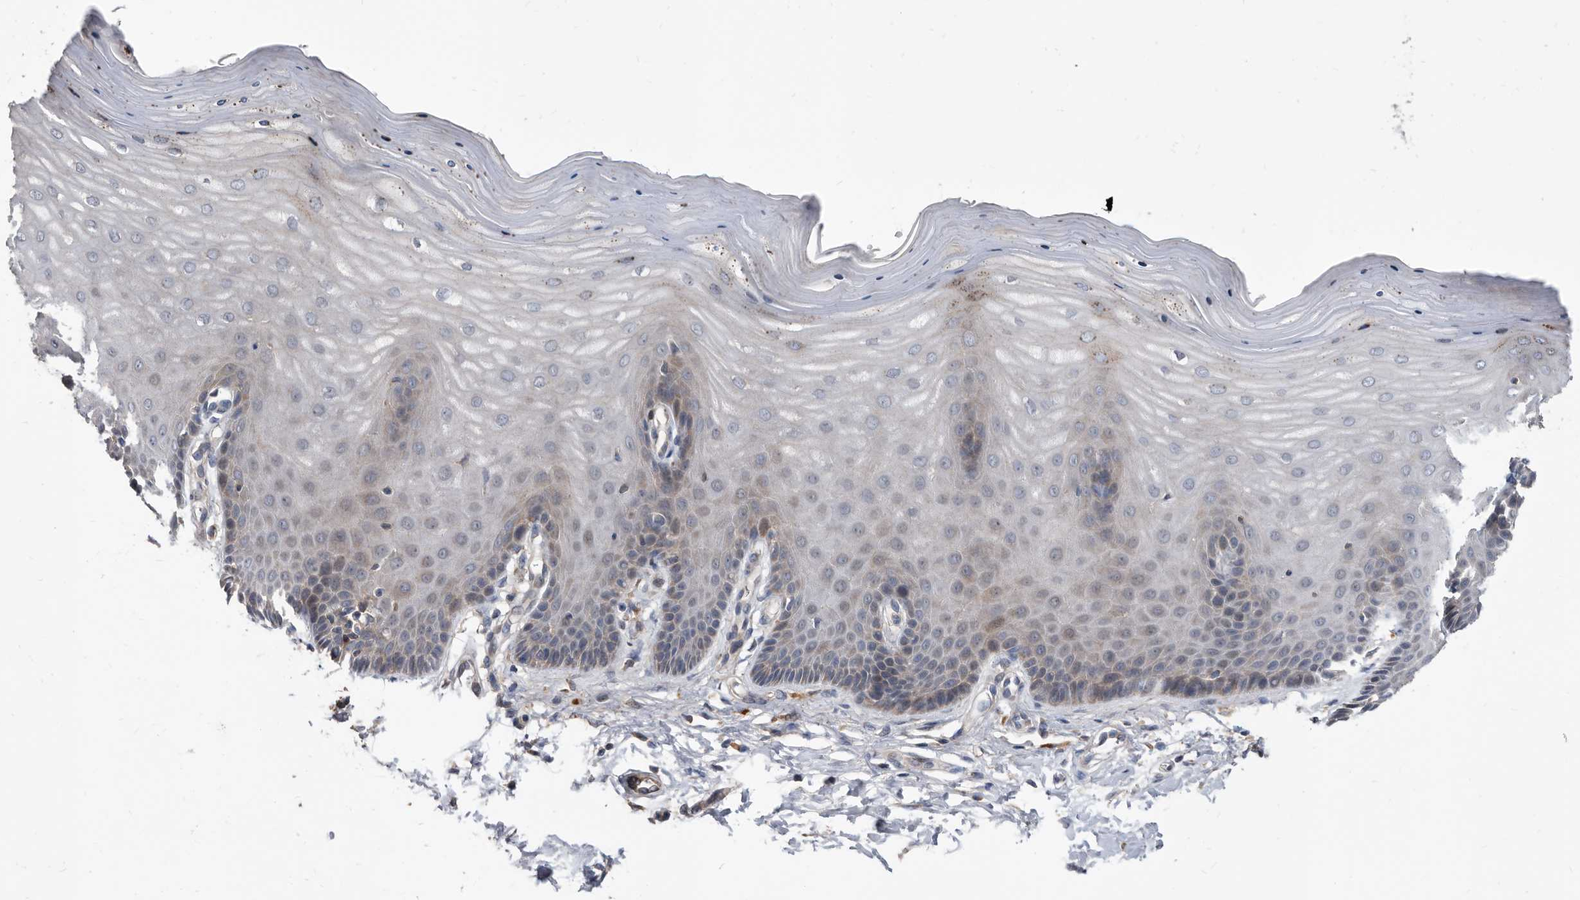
{"staining": {"intensity": "weak", "quantity": ">75%", "location": "cytoplasmic/membranous"}, "tissue": "cervix", "cell_type": "Glandular cells", "image_type": "normal", "snomed": [{"axis": "morphology", "description": "Normal tissue, NOS"}, {"axis": "topography", "description": "Cervix"}], "caption": "This photomicrograph displays immunohistochemistry staining of normal cervix, with low weak cytoplasmic/membranous expression in about >75% of glandular cells.", "gene": "APEH", "patient": {"sex": "female", "age": 55}}